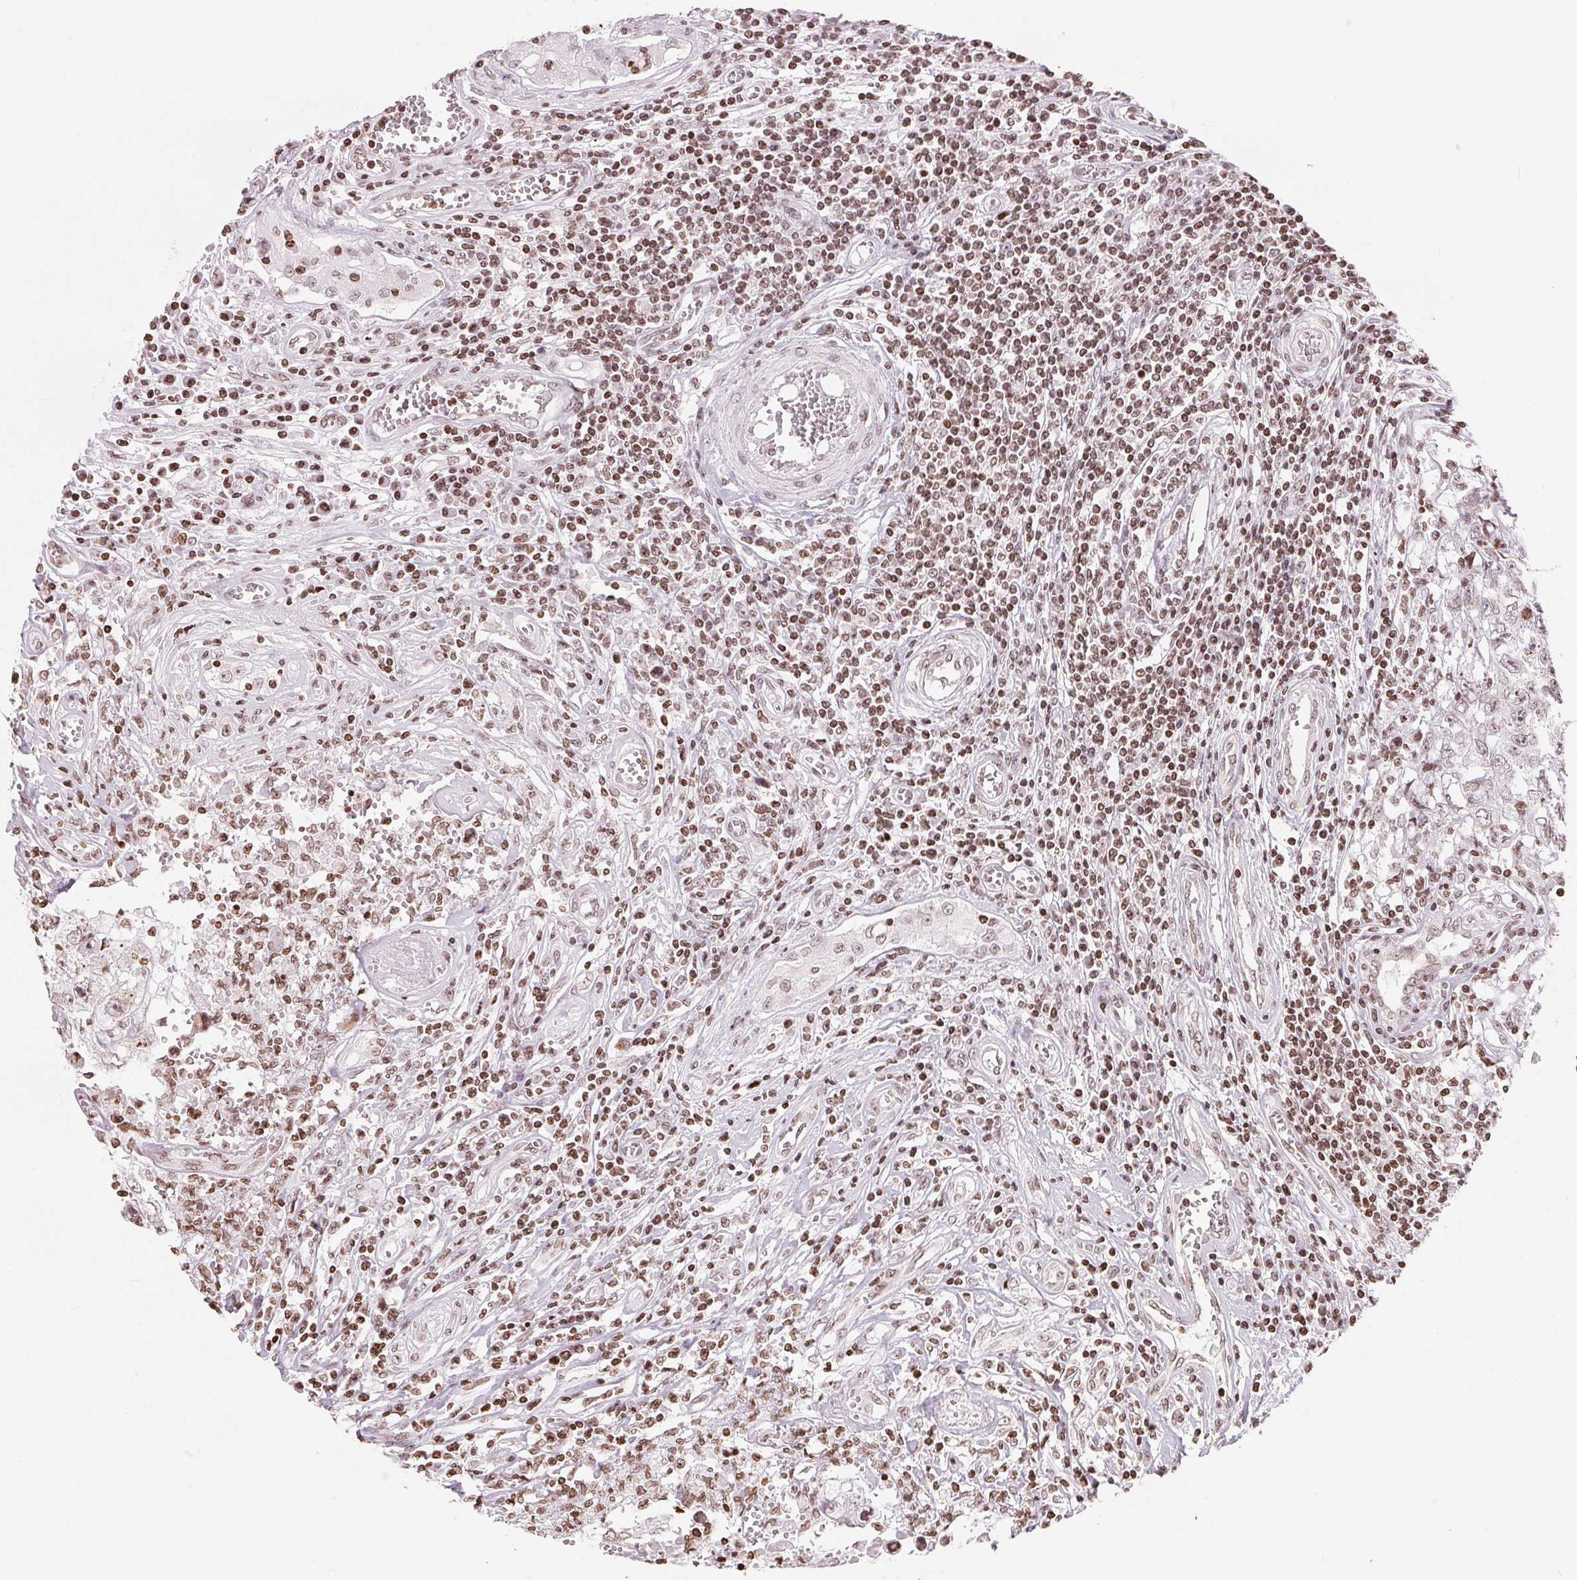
{"staining": {"intensity": "weak", "quantity": "25%-75%", "location": "cytoplasmic/membranous,nuclear"}, "tissue": "testis cancer", "cell_type": "Tumor cells", "image_type": "cancer", "snomed": [{"axis": "morphology", "description": "Carcinoma, Embryonal, NOS"}, {"axis": "topography", "description": "Testis"}], "caption": "Protein expression by immunohistochemistry reveals weak cytoplasmic/membranous and nuclear staining in approximately 25%-75% of tumor cells in testis cancer.", "gene": "SMIM12", "patient": {"sex": "male", "age": 36}}